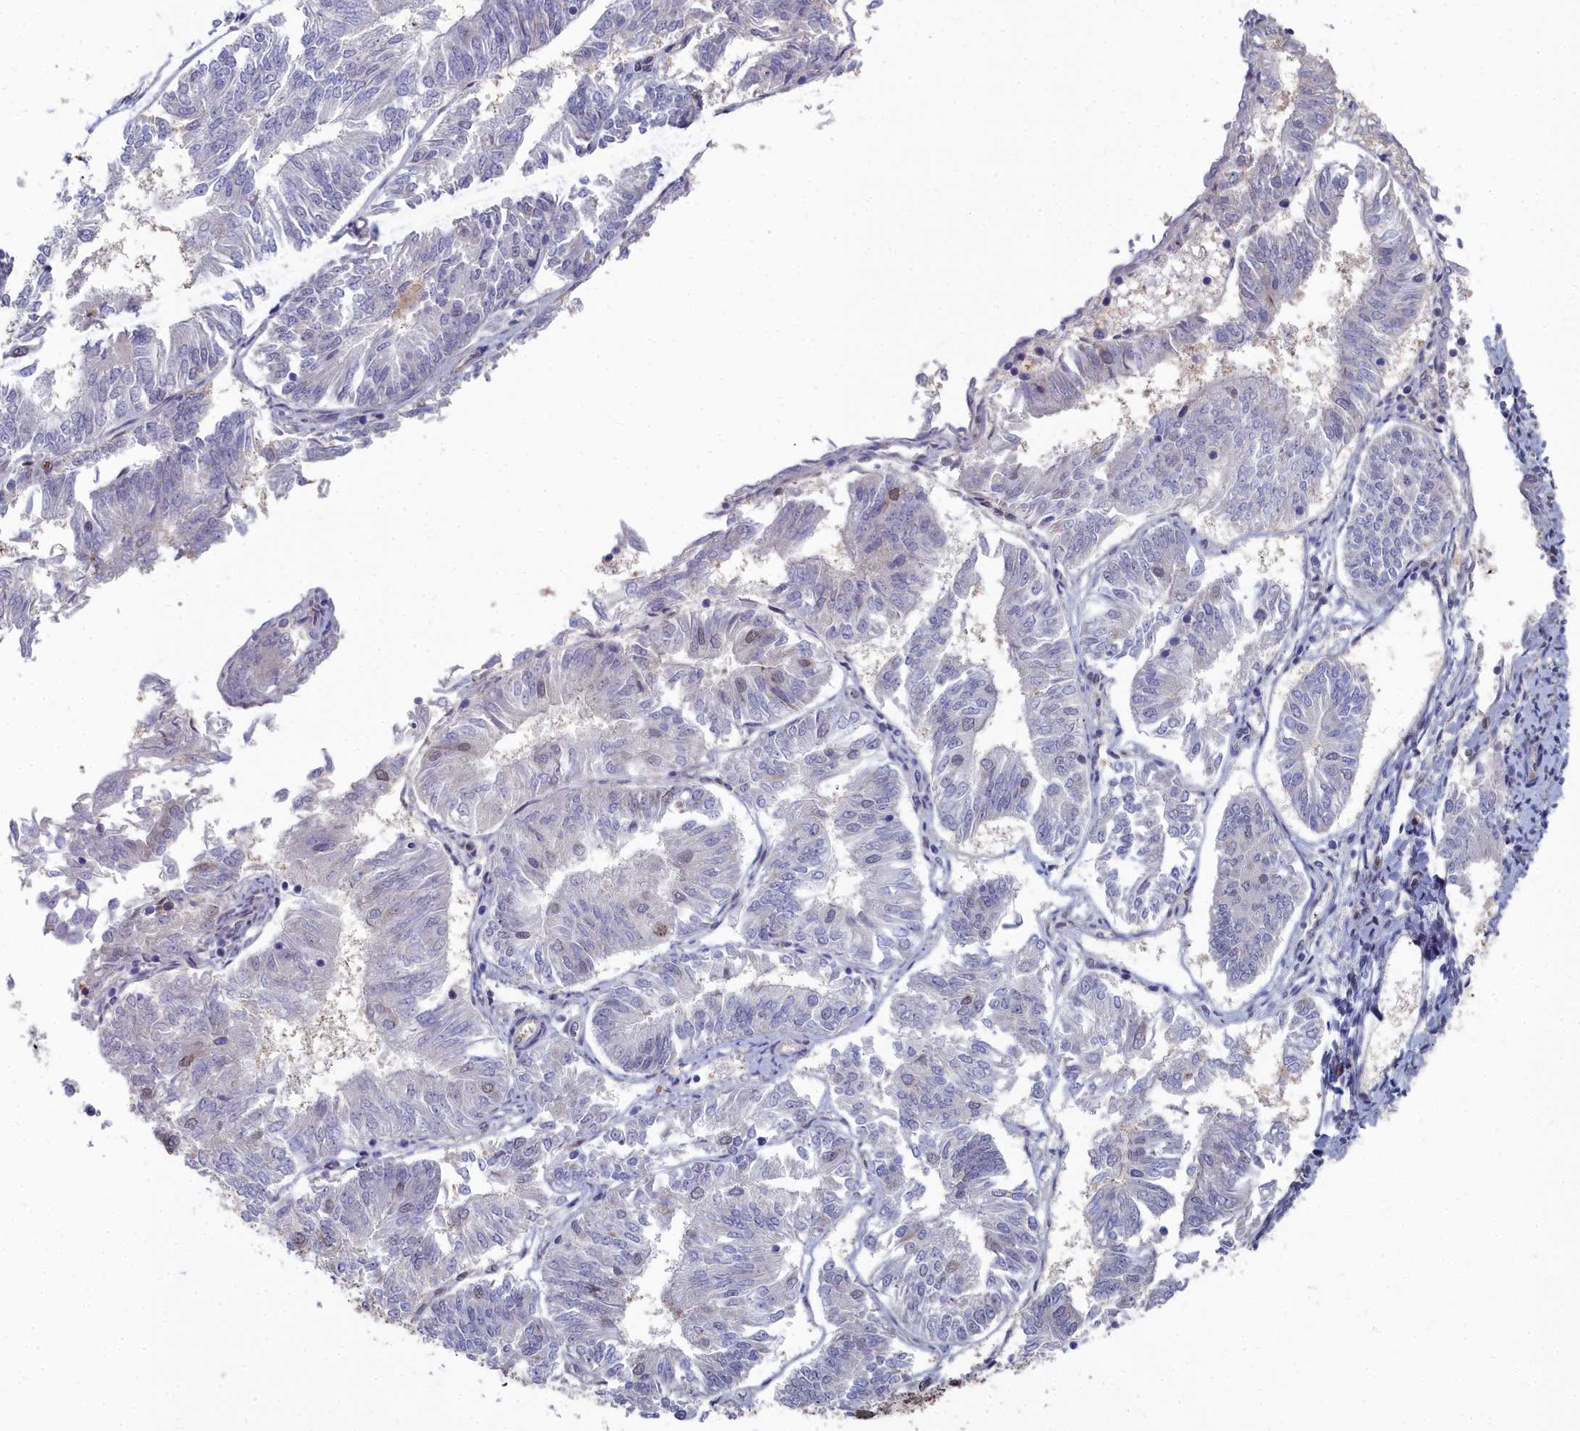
{"staining": {"intensity": "negative", "quantity": "none", "location": "none"}, "tissue": "endometrial cancer", "cell_type": "Tumor cells", "image_type": "cancer", "snomed": [{"axis": "morphology", "description": "Adenocarcinoma, NOS"}, {"axis": "topography", "description": "Endometrium"}], "caption": "Adenocarcinoma (endometrial) was stained to show a protein in brown. There is no significant positivity in tumor cells.", "gene": "RPS27A", "patient": {"sex": "female", "age": 58}}